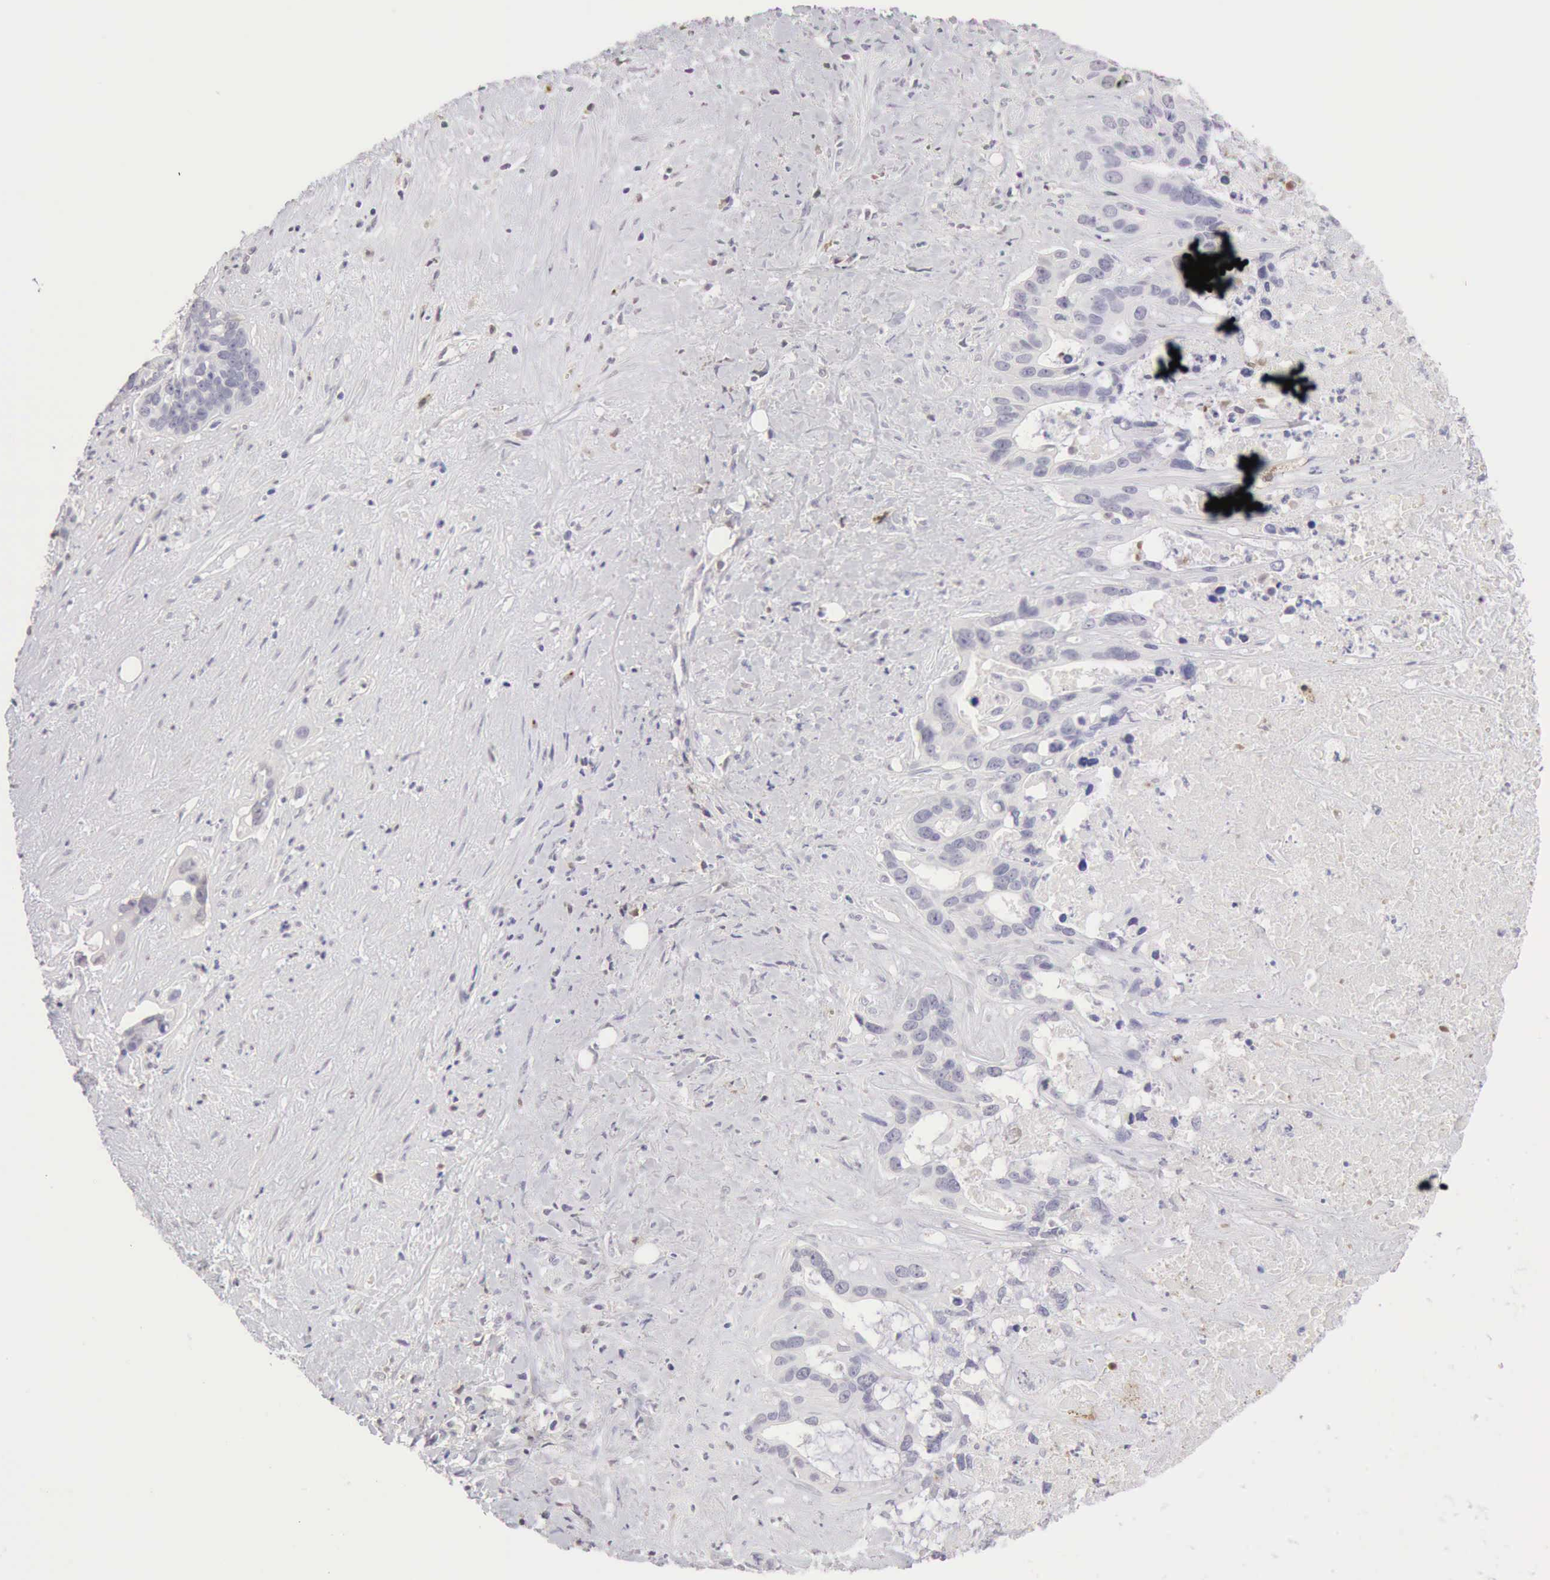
{"staining": {"intensity": "negative", "quantity": "none", "location": "none"}, "tissue": "liver cancer", "cell_type": "Tumor cells", "image_type": "cancer", "snomed": [{"axis": "morphology", "description": "Cholangiocarcinoma"}, {"axis": "topography", "description": "Liver"}], "caption": "Liver cancer (cholangiocarcinoma) stained for a protein using immunohistochemistry demonstrates no expression tumor cells.", "gene": "RNASE1", "patient": {"sex": "female", "age": 65}}